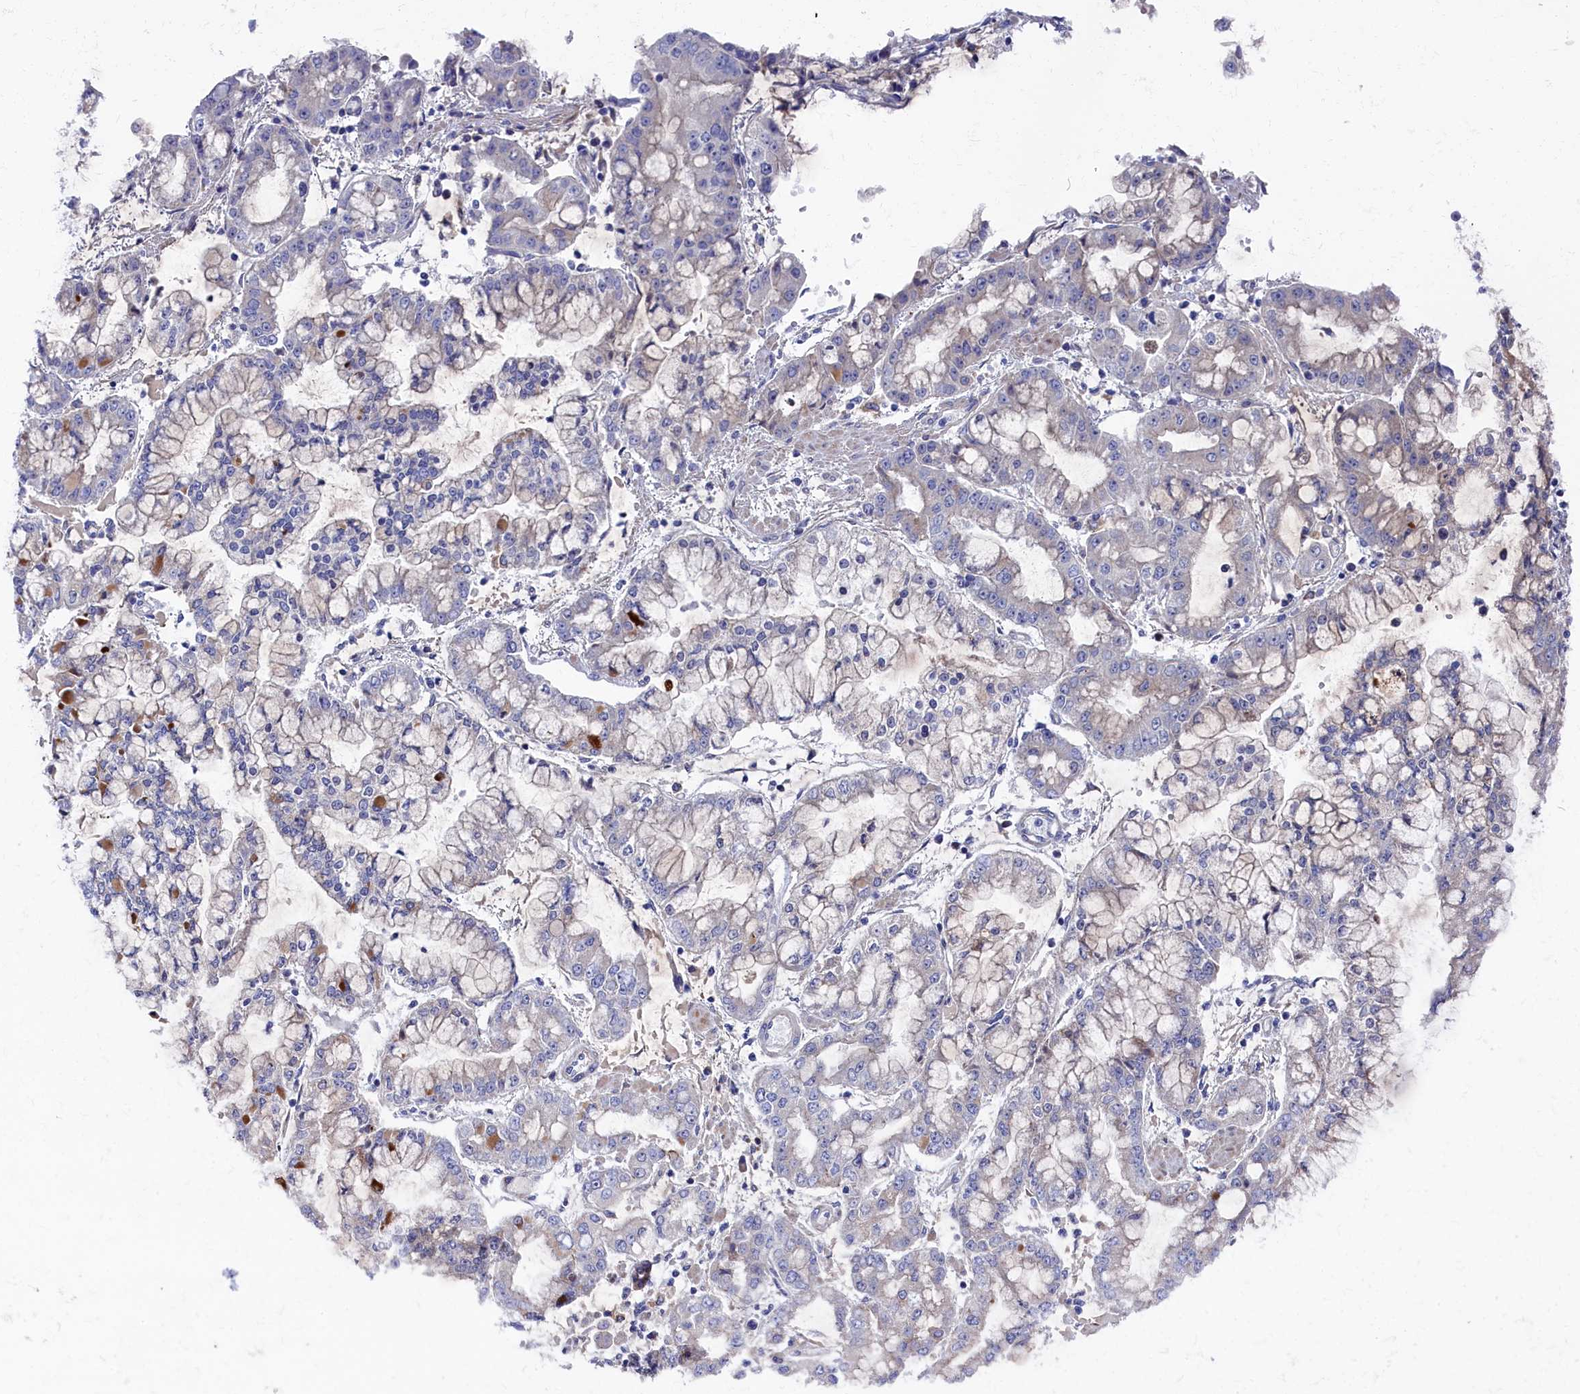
{"staining": {"intensity": "moderate", "quantity": "<25%", "location": "cytoplasmic/membranous"}, "tissue": "stomach cancer", "cell_type": "Tumor cells", "image_type": "cancer", "snomed": [{"axis": "morphology", "description": "Adenocarcinoma, NOS"}, {"axis": "topography", "description": "Stomach"}], "caption": "This is an image of immunohistochemistry (IHC) staining of stomach adenocarcinoma, which shows moderate staining in the cytoplasmic/membranous of tumor cells.", "gene": "NUDT7", "patient": {"sex": "male", "age": 76}}